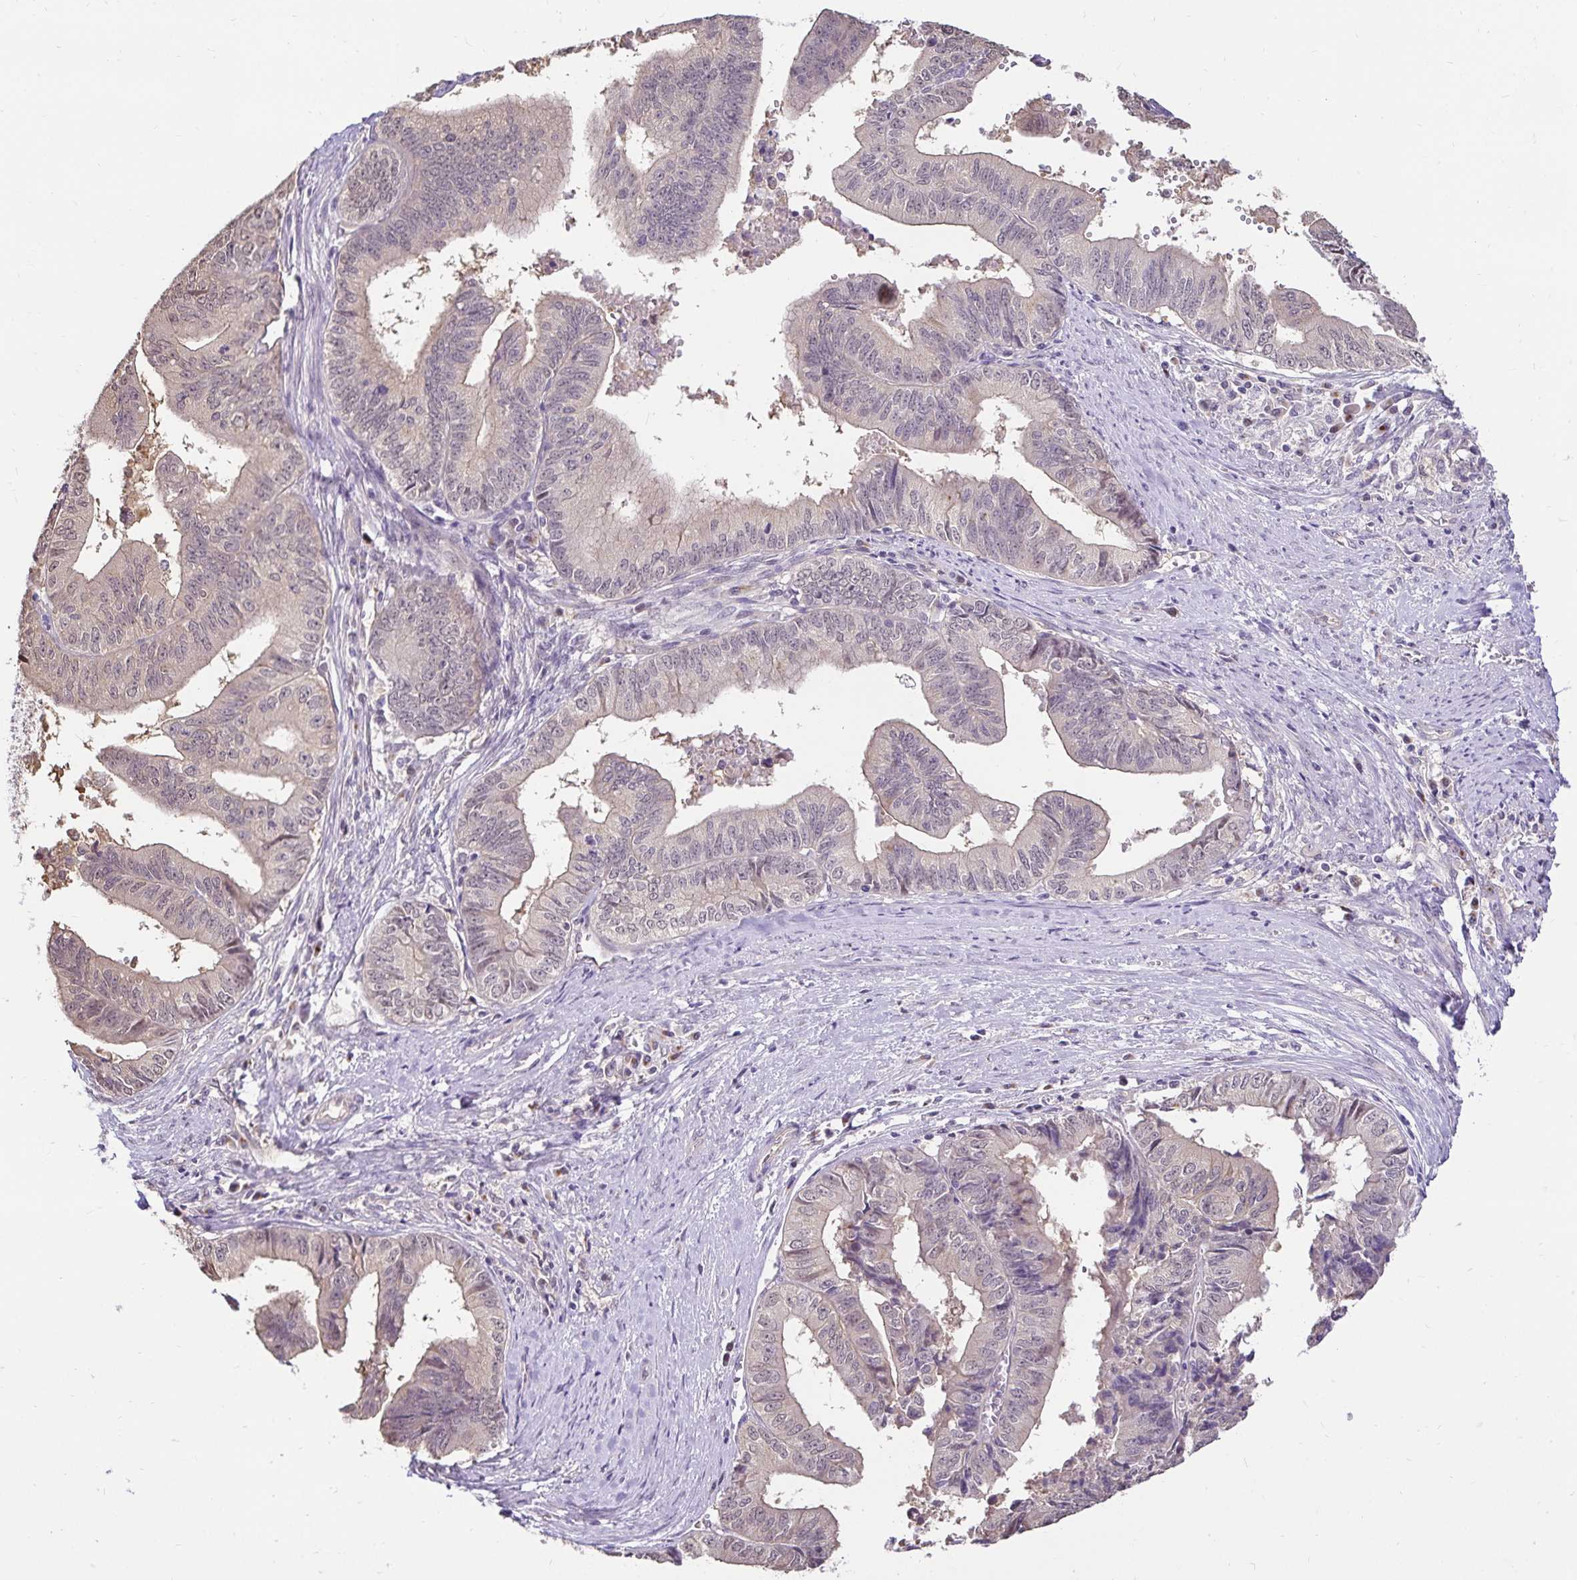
{"staining": {"intensity": "negative", "quantity": "none", "location": "none"}, "tissue": "endometrial cancer", "cell_type": "Tumor cells", "image_type": "cancer", "snomed": [{"axis": "morphology", "description": "Adenocarcinoma, NOS"}, {"axis": "topography", "description": "Endometrium"}], "caption": "Immunohistochemistry of human endometrial cancer shows no positivity in tumor cells.", "gene": "SLC9A1", "patient": {"sex": "female", "age": 65}}